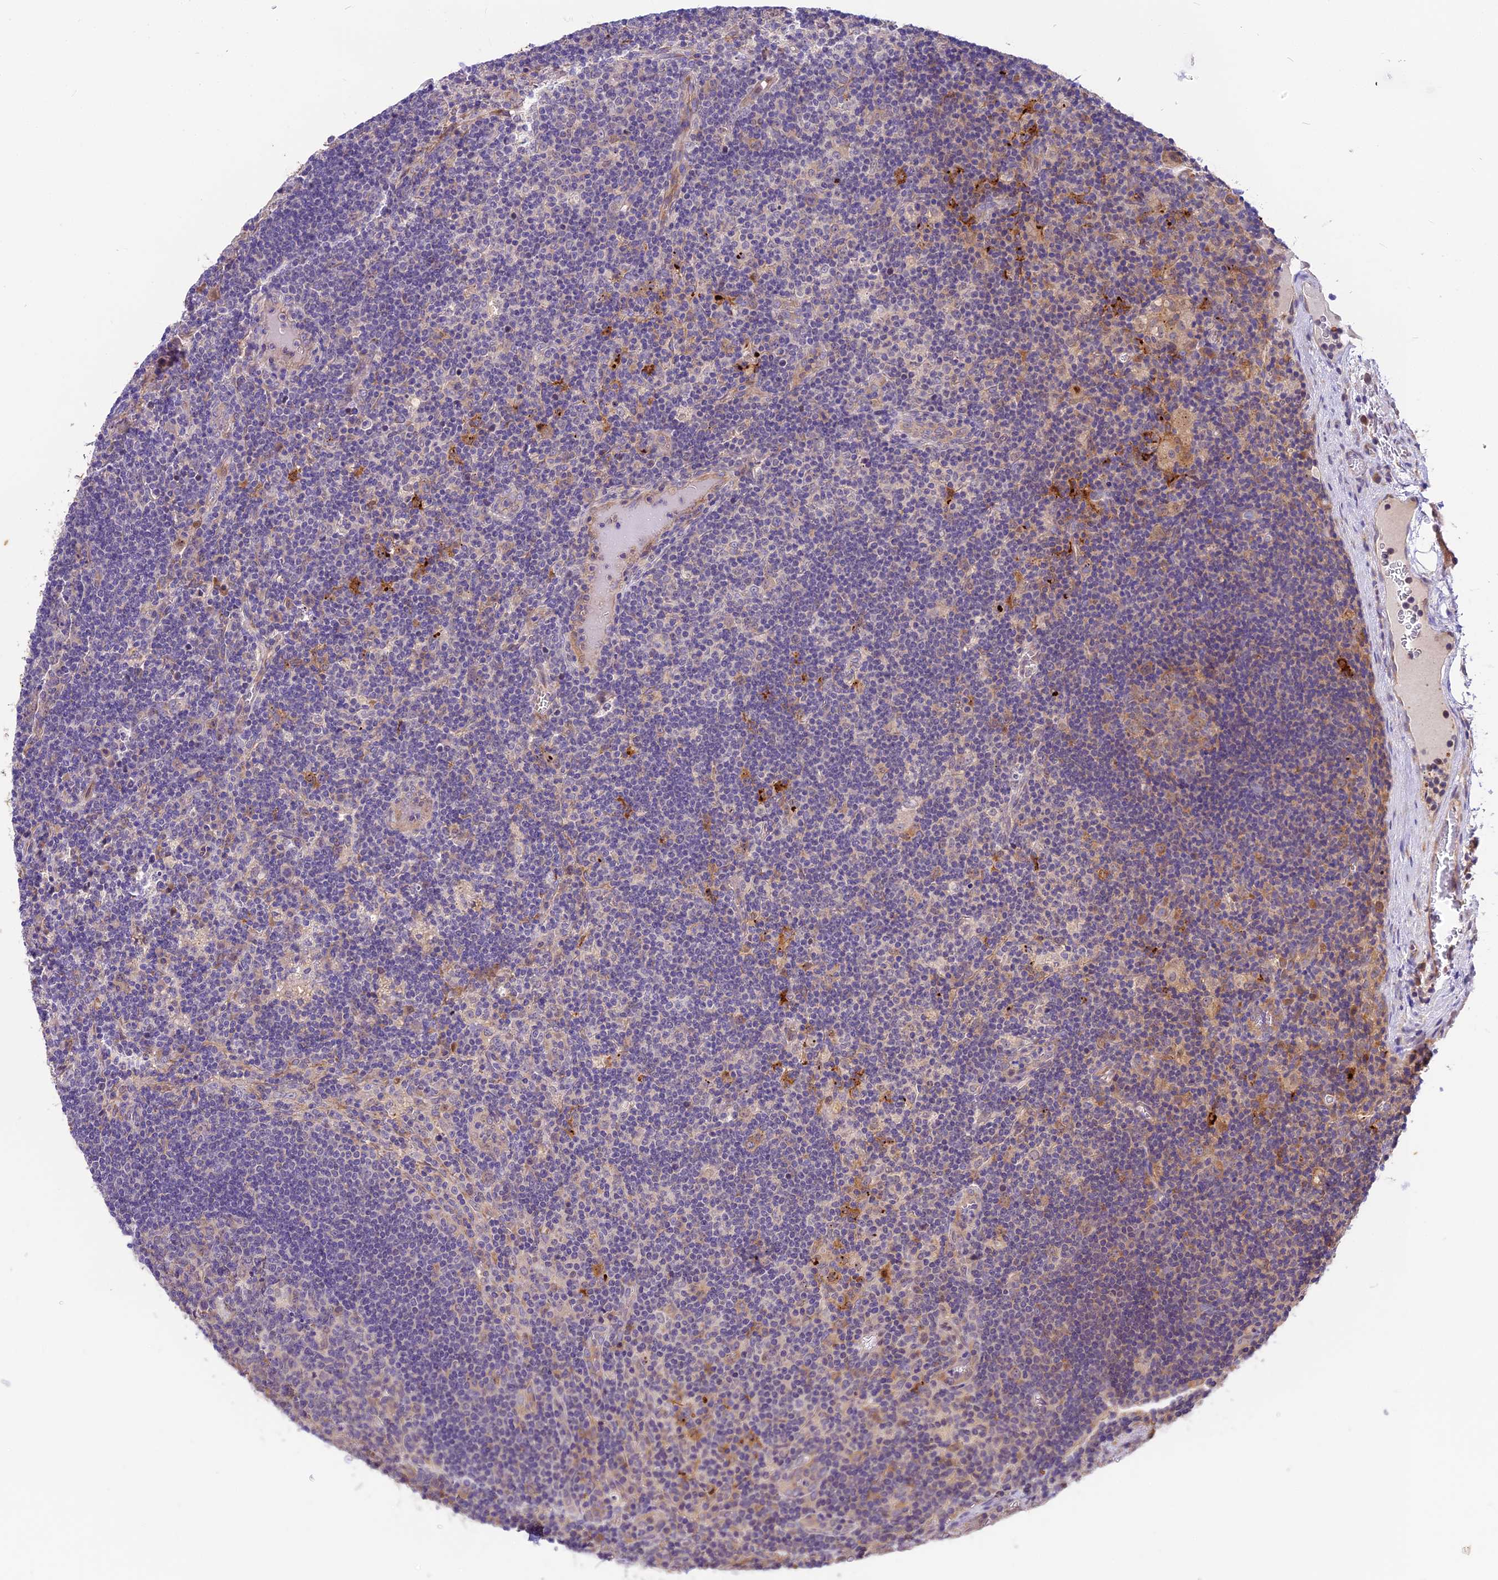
{"staining": {"intensity": "weak", "quantity": "<25%", "location": "cytoplasmic/membranous"}, "tissue": "lymph node", "cell_type": "Germinal center cells", "image_type": "normal", "snomed": [{"axis": "morphology", "description": "Normal tissue, NOS"}, {"axis": "topography", "description": "Lymph node"}], "caption": "DAB (3,3'-diaminobenzidine) immunohistochemical staining of unremarkable lymph node displays no significant positivity in germinal center cells.", "gene": "BSCL2", "patient": {"sex": "male", "age": 58}}